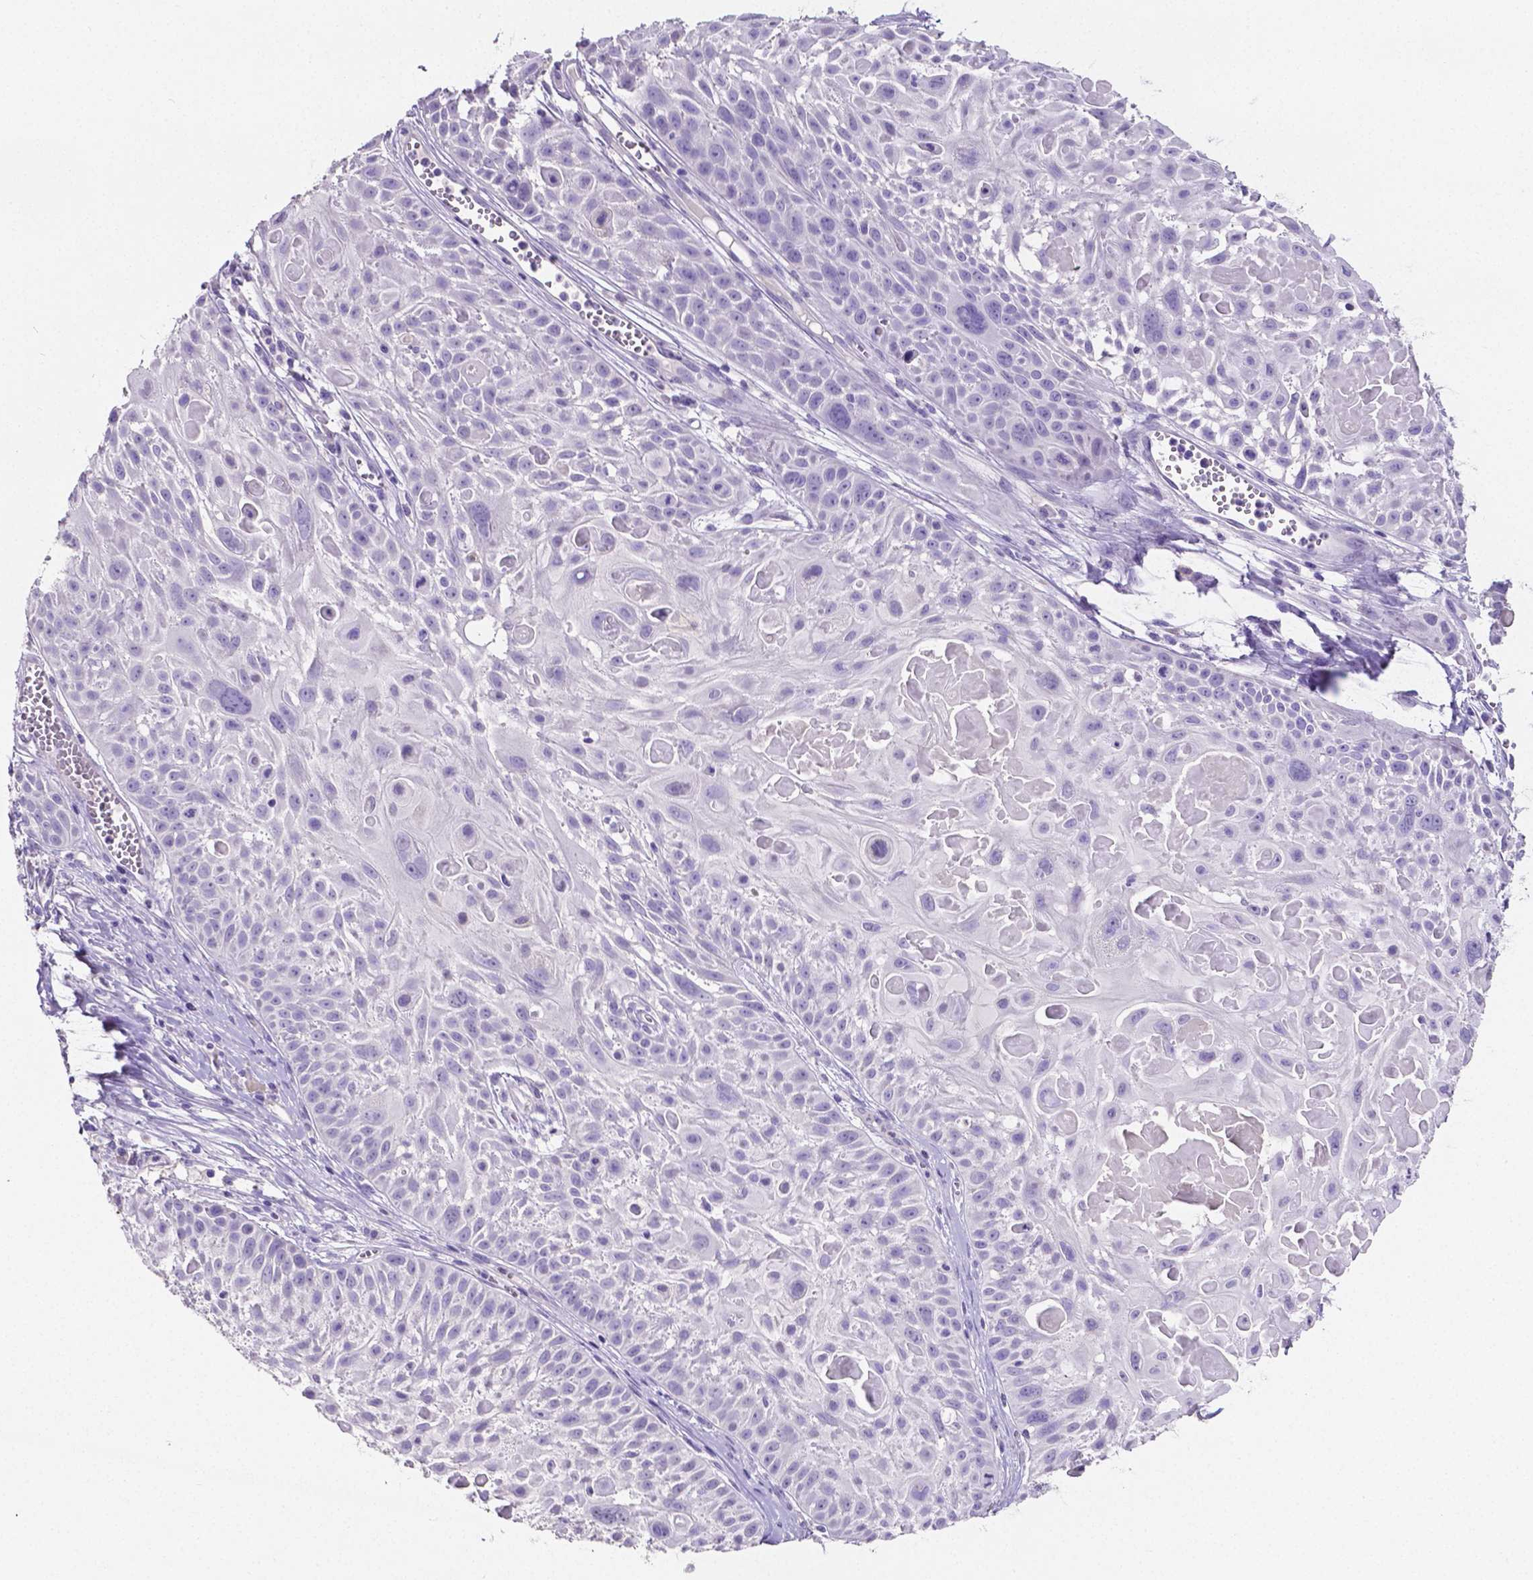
{"staining": {"intensity": "negative", "quantity": "none", "location": "none"}, "tissue": "skin cancer", "cell_type": "Tumor cells", "image_type": "cancer", "snomed": [{"axis": "morphology", "description": "Squamous cell carcinoma, NOS"}, {"axis": "topography", "description": "Skin"}, {"axis": "topography", "description": "Anal"}], "caption": "Human skin cancer stained for a protein using immunohistochemistry (IHC) shows no staining in tumor cells.", "gene": "SLC22A2", "patient": {"sex": "female", "age": 75}}